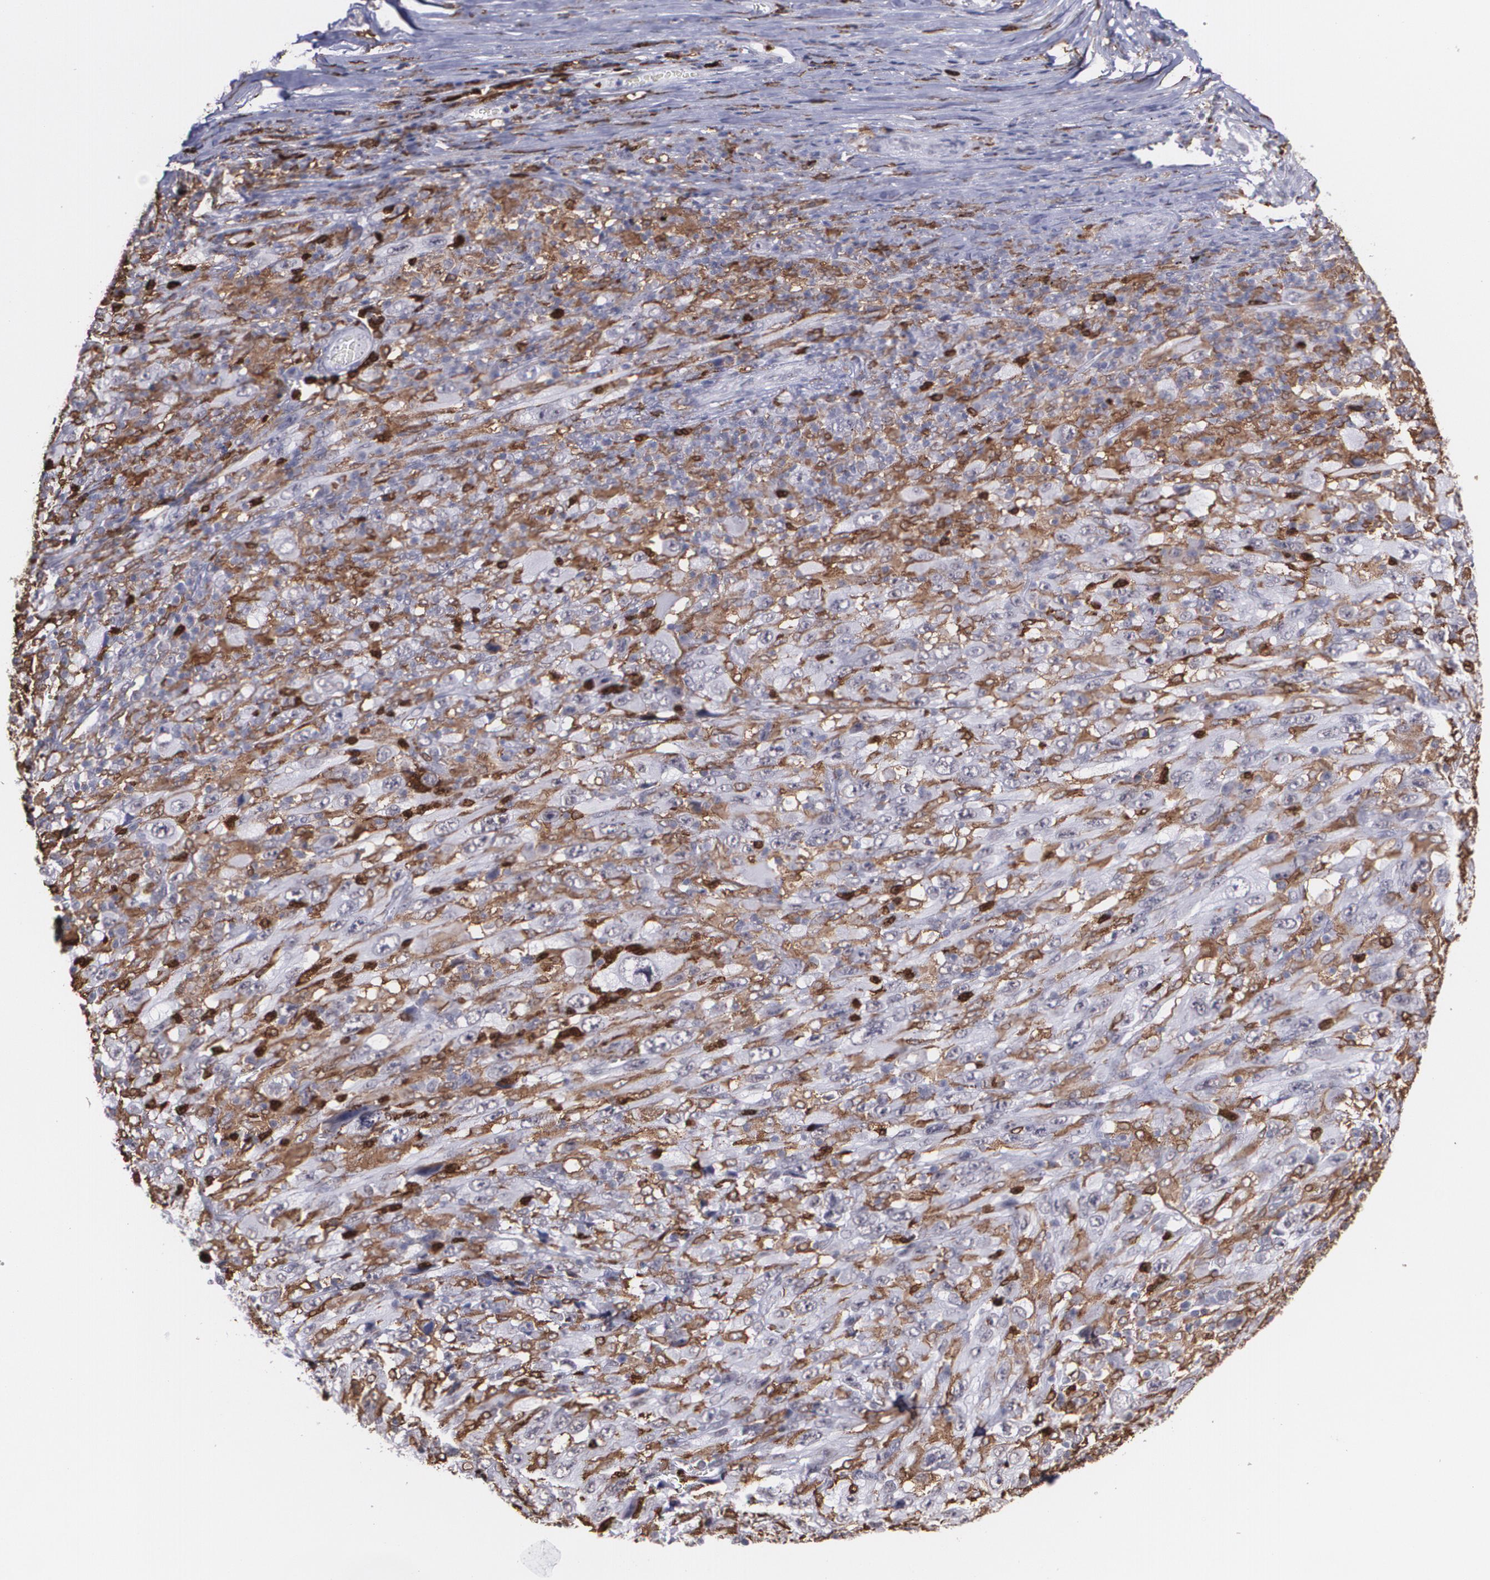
{"staining": {"intensity": "negative", "quantity": "none", "location": "none"}, "tissue": "melanoma", "cell_type": "Tumor cells", "image_type": "cancer", "snomed": [{"axis": "morphology", "description": "Malignant melanoma, Metastatic site"}, {"axis": "topography", "description": "Skin"}], "caption": "Photomicrograph shows no significant protein positivity in tumor cells of malignant melanoma (metastatic site).", "gene": "NCF2", "patient": {"sex": "female", "age": 56}}